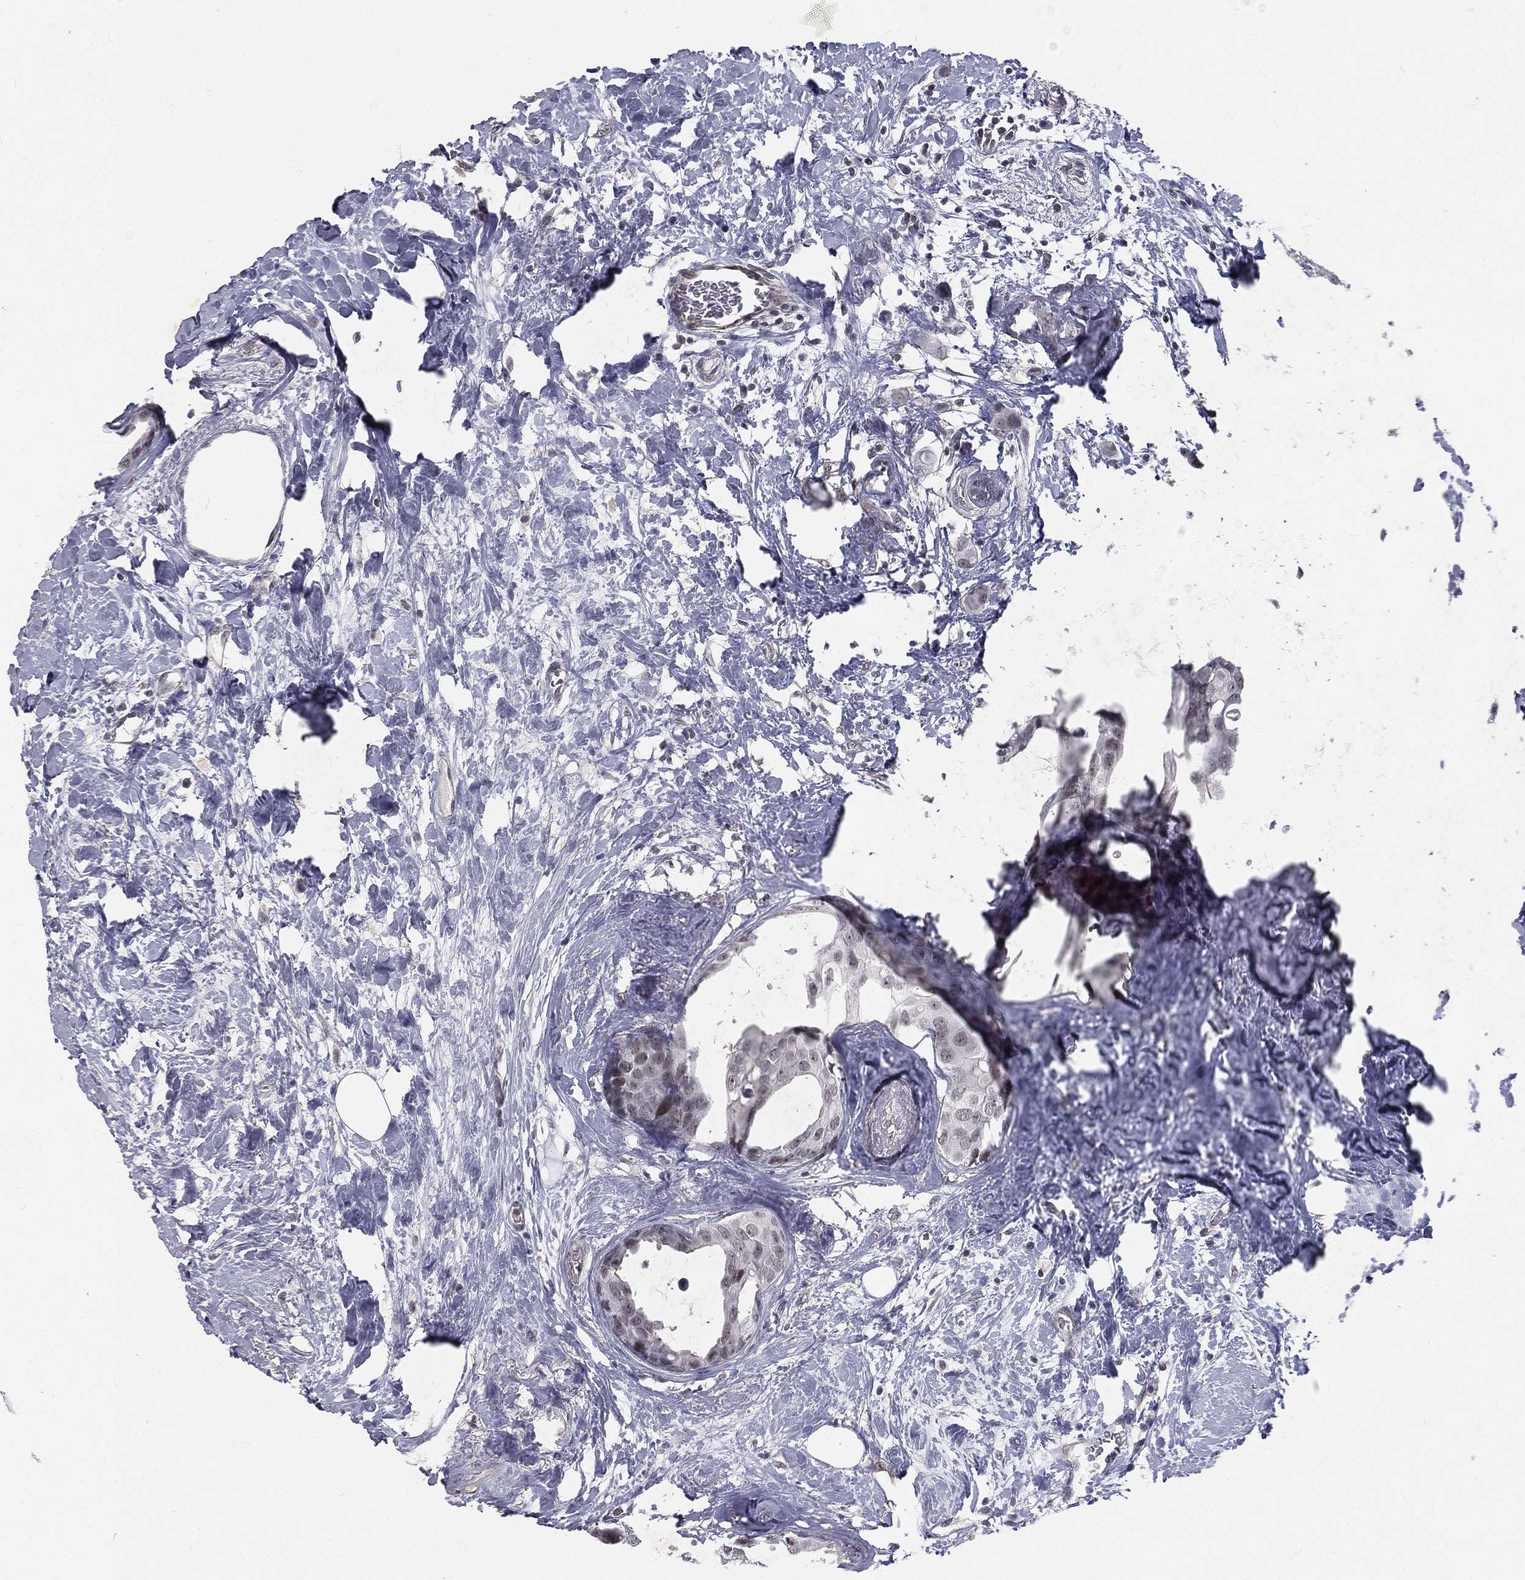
{"staining": {"intensity": "negative", "quantity": "none", "location": "none"}, "tissue": "breast cancer", "cell_type": "Tumor cells", "image_type": "cancer", "snomed": [{"axis": "morphology", "description": "Duct carcinoma"}, {"axis": "topography", "description": "Breast"}], "caption": "Immunohistochemistry (IHC) micrograph of breast infiltrating ductal carcinoma stained for a protein (brown), which displays no staining in tumor cells.", "gene": "MORC2", "patient": {"sex": "female", "age": 45}}